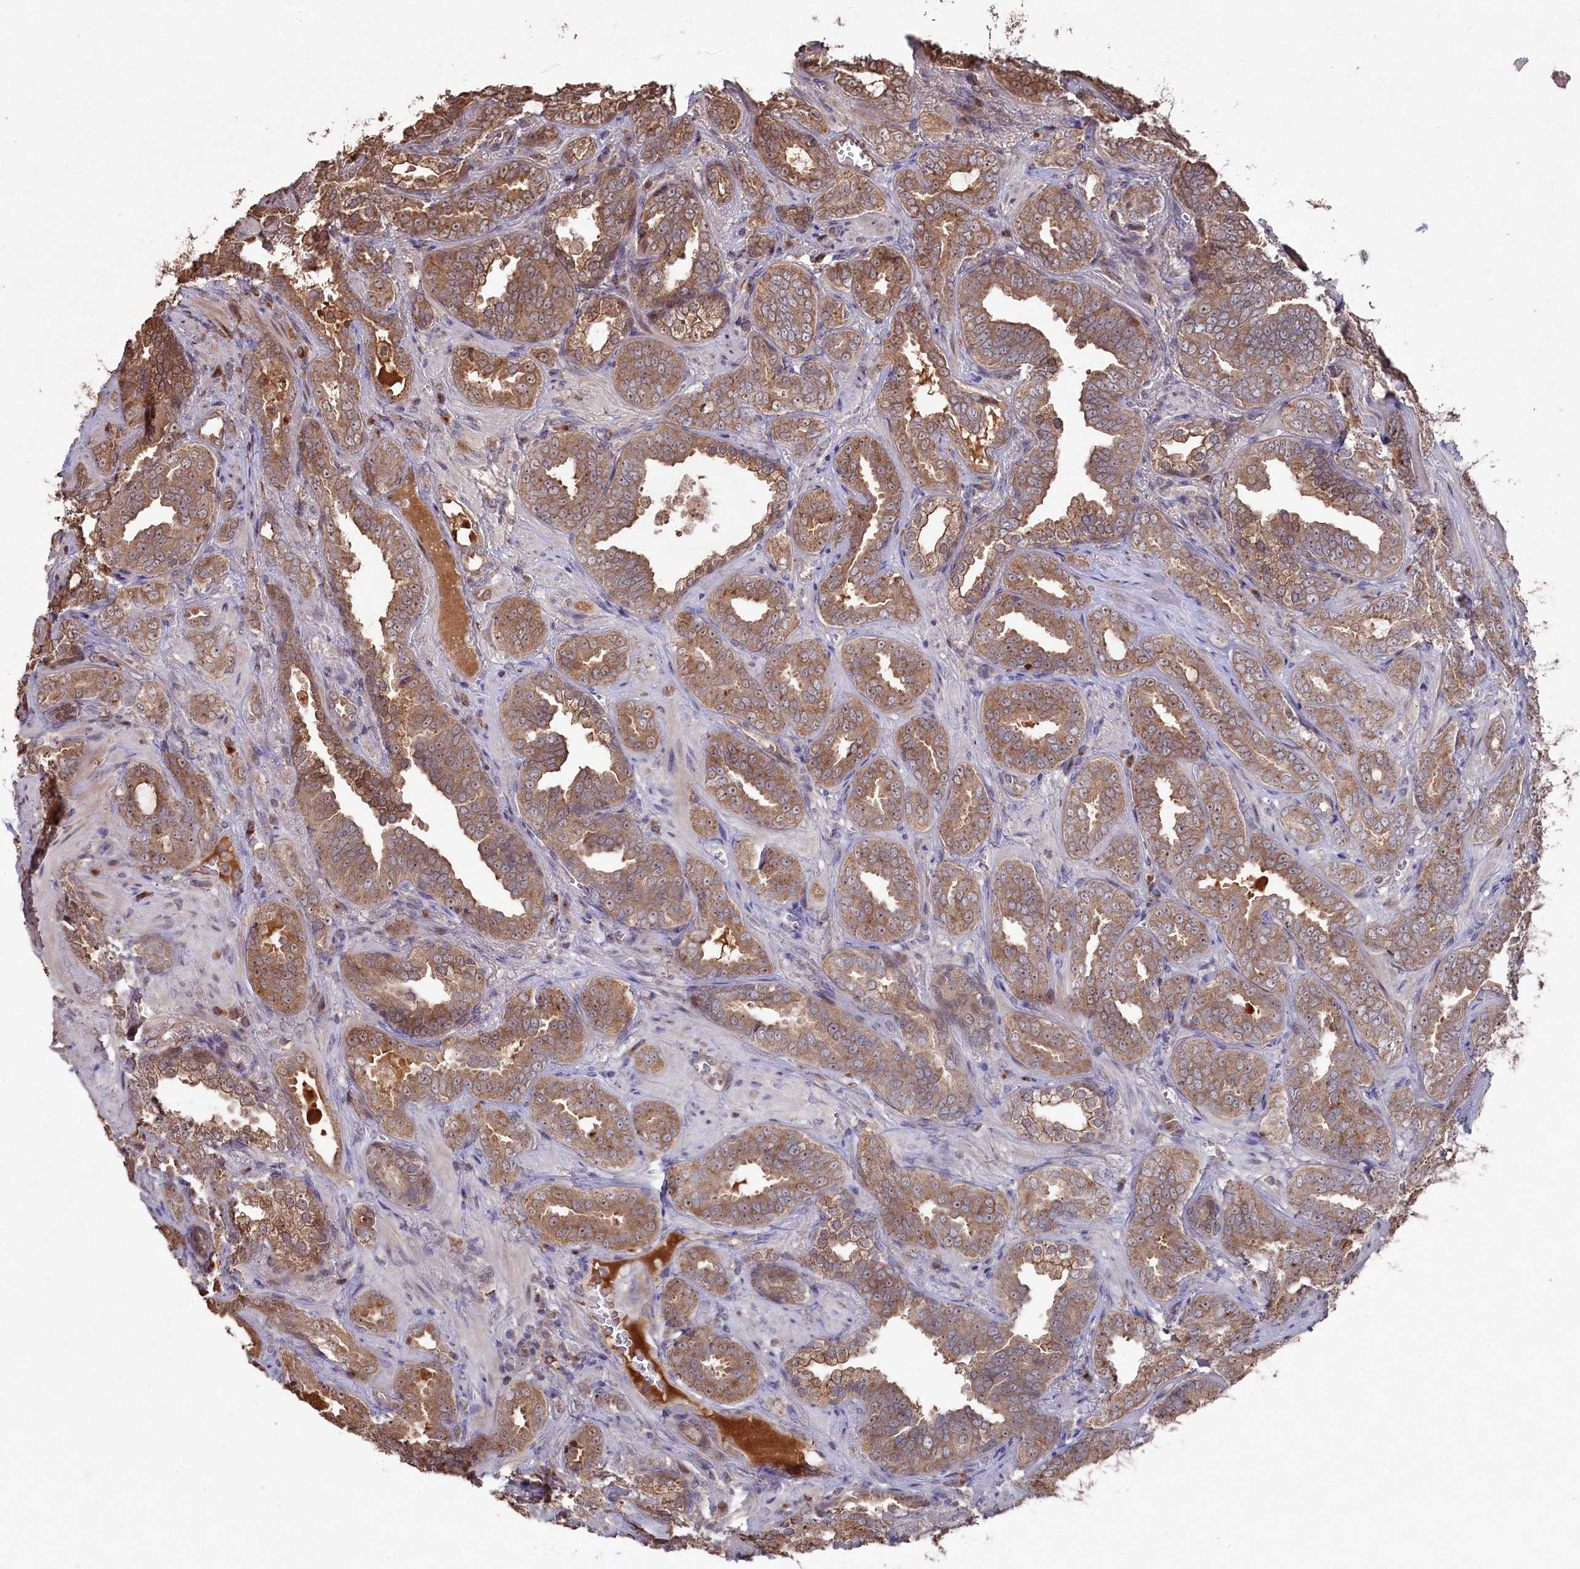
{"staining": {"intensity": "moderate", "quantity": ">75%", "location": "cytoplasmic/membranous"}, "tissue": "prostate cancer", "cell_type": "Tumor cells", "image_type": "cancer", "snomed": [{"axis": "morphology", "description": "Adenocarcinoma, High grade"}, {"axis": "topography", "description": "Prostate and seminal vesicle, NOS"}], "caption": "Moderate cytoplasmic/membranous staining is present in approximately >75% of tumor cells in adenocarcinoma (high-grade) (prostate).", "gene": "NAA60", "patient": {"sex": "male", "age": 67}}